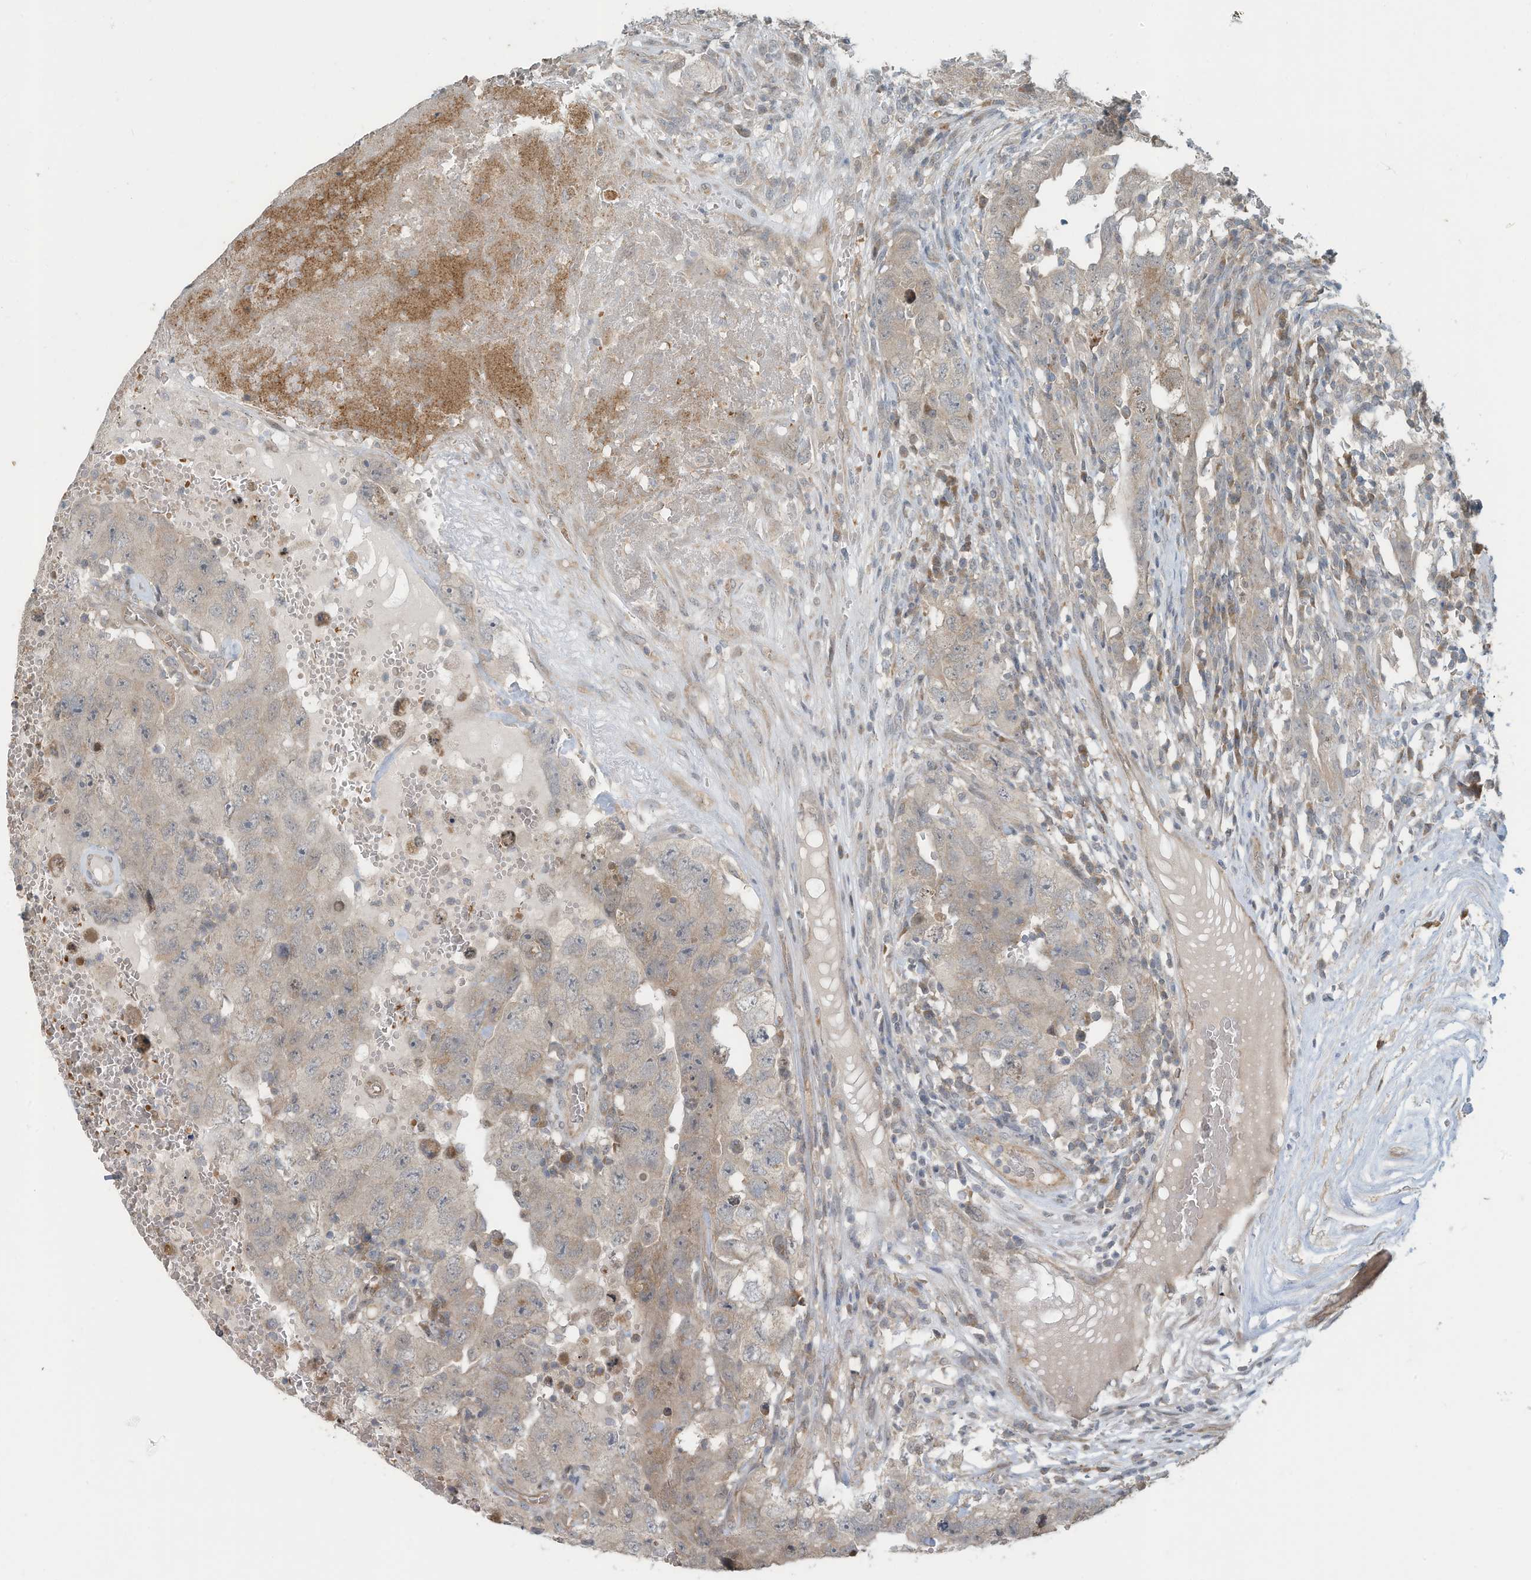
{"staining": {"intensity": "weak", "quantity": "<25%", "location": "cytoplasmic/membranous"}, "tissue": "testis cancer", "cell_type": "Tumor cells", "image_type": "cancer", "snomed": [{"axis": "morphology", "description": "Carcinoma, Embryonal, NOS"}, {"axis": "topography", "description": "Testis"}], "caption": "Micrograph shows no protein positivity in tumor cells of testis cancer tissue. (DAB (3,3'-diaminobenzidine) immunohistochemistry with hematoxylin counter stain).", "gene": "ERI2", "patient": {"sex": "male", "age": 26}}